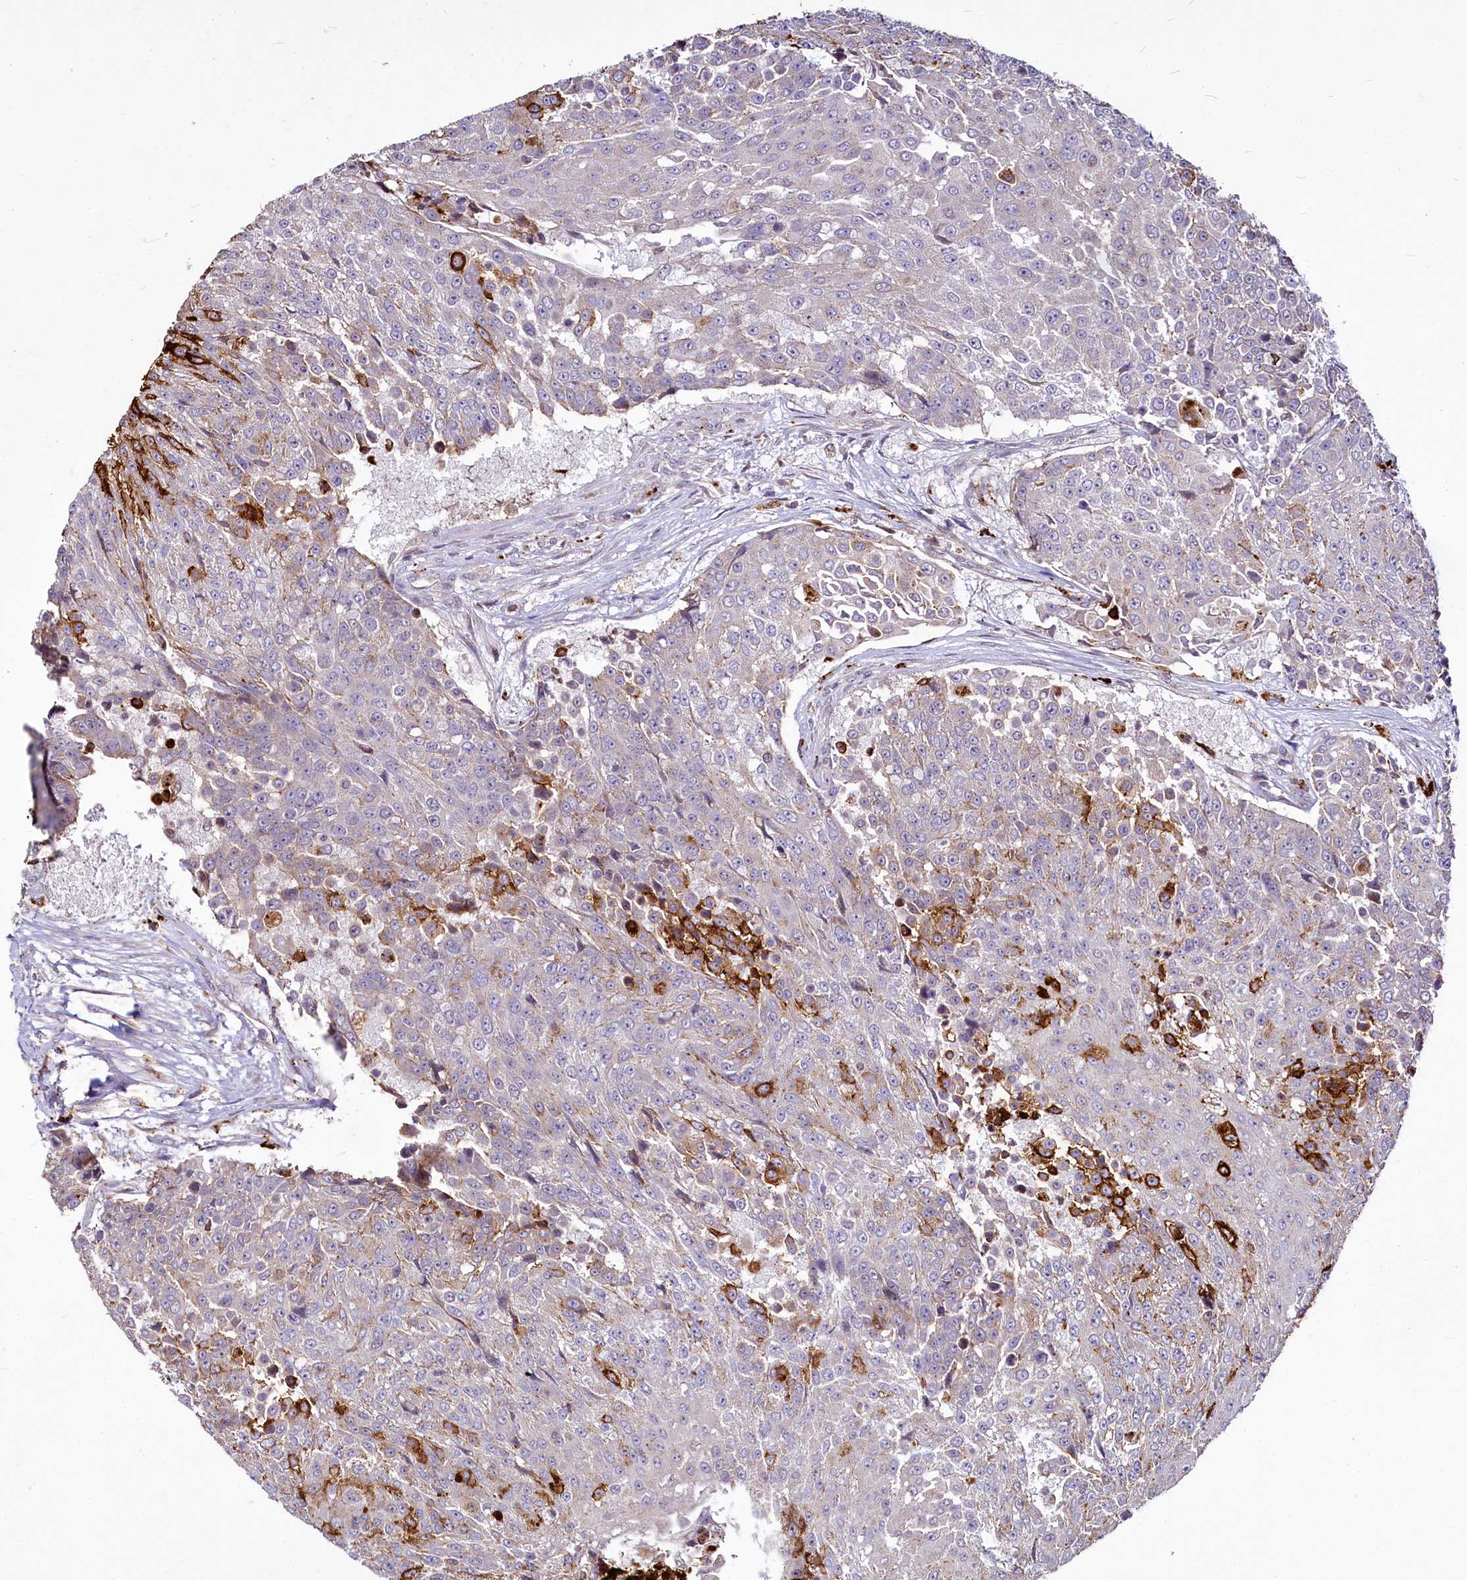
{"staining": {"intensity": "strong", "quantity": "<25%", "location": "cytoplasmic/membranous"}, "tissue": "urothelial cancer", "cell_type": "Tumor cells", "image_type": "cancer", "snomed": [{"axis": "morphology", "description": "Urothelial carcinoma, High grade"}, {"axis": "topography", "description": "Urinary bladder"}], "caption": "Strong cytoplasmic/membranous positivity for a protein is identified in about <25% of tumor cells of urothelial cancer using immunohistochemistry (IHC).", "gene": "C11orf86", "patient": {"sex": "female", "age": 63}}